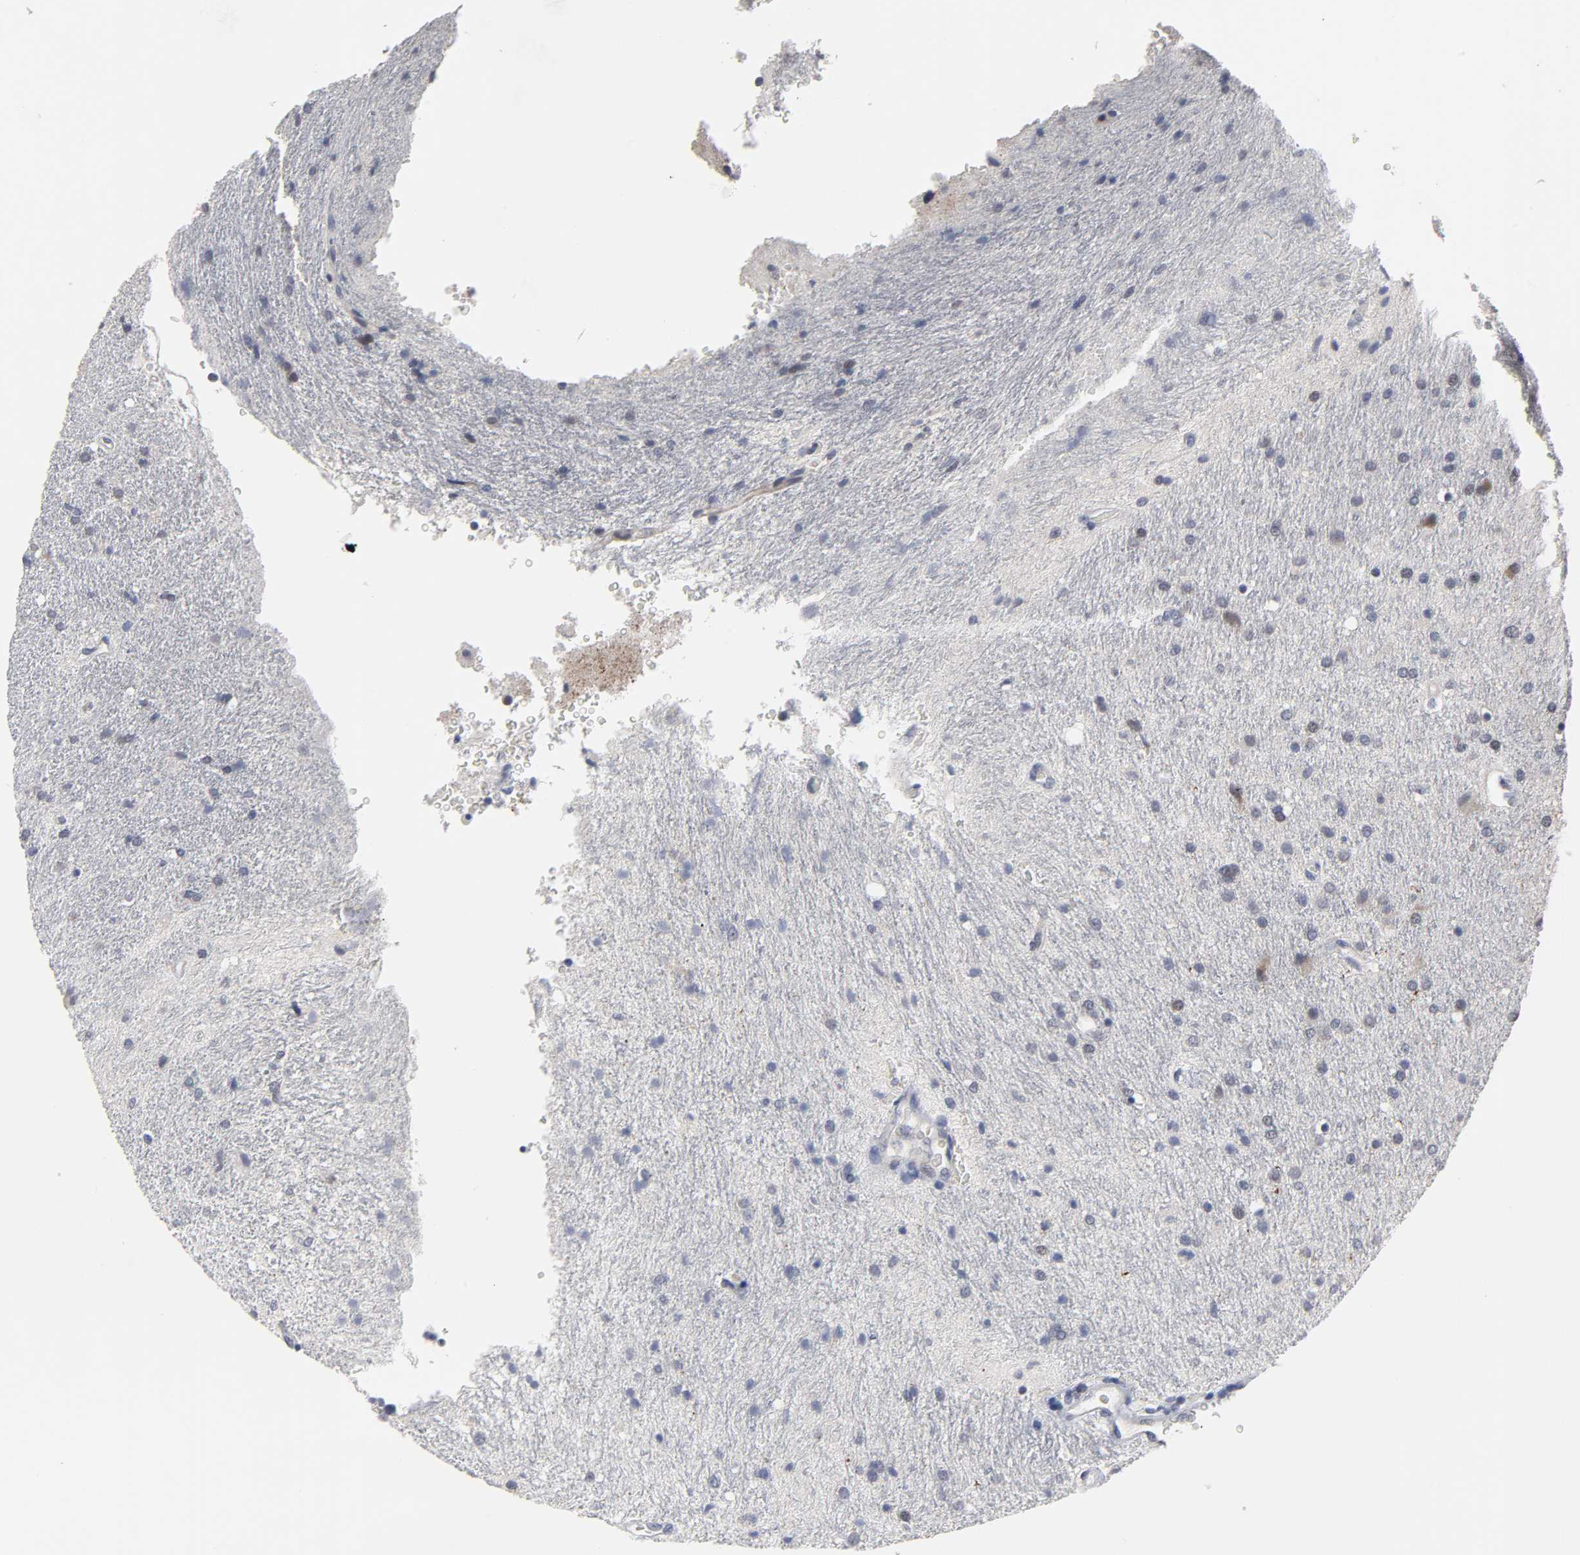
{"staining": {"intensity": "weak", "quantity": "<25%", "location": "cytoplasmic/membranous,nuclear"}, "tissue": "glioma", "cell_type": "Tumor cells", "image_type": "cancer", "snomed": [{"axis": "morphology", "description": "Normal tissue, NOS"}, {"axis": "morphology", "description": "Glioma, malignant, High grade"}, {"axis": "topography", "description": "Cerebral cortex"}], "caption": "The micrograph shows no staining of tumor cells in malignant glioma (high-grade).", "gene": "HNF4A", "patient": {"sex": "male", "age": 56}}